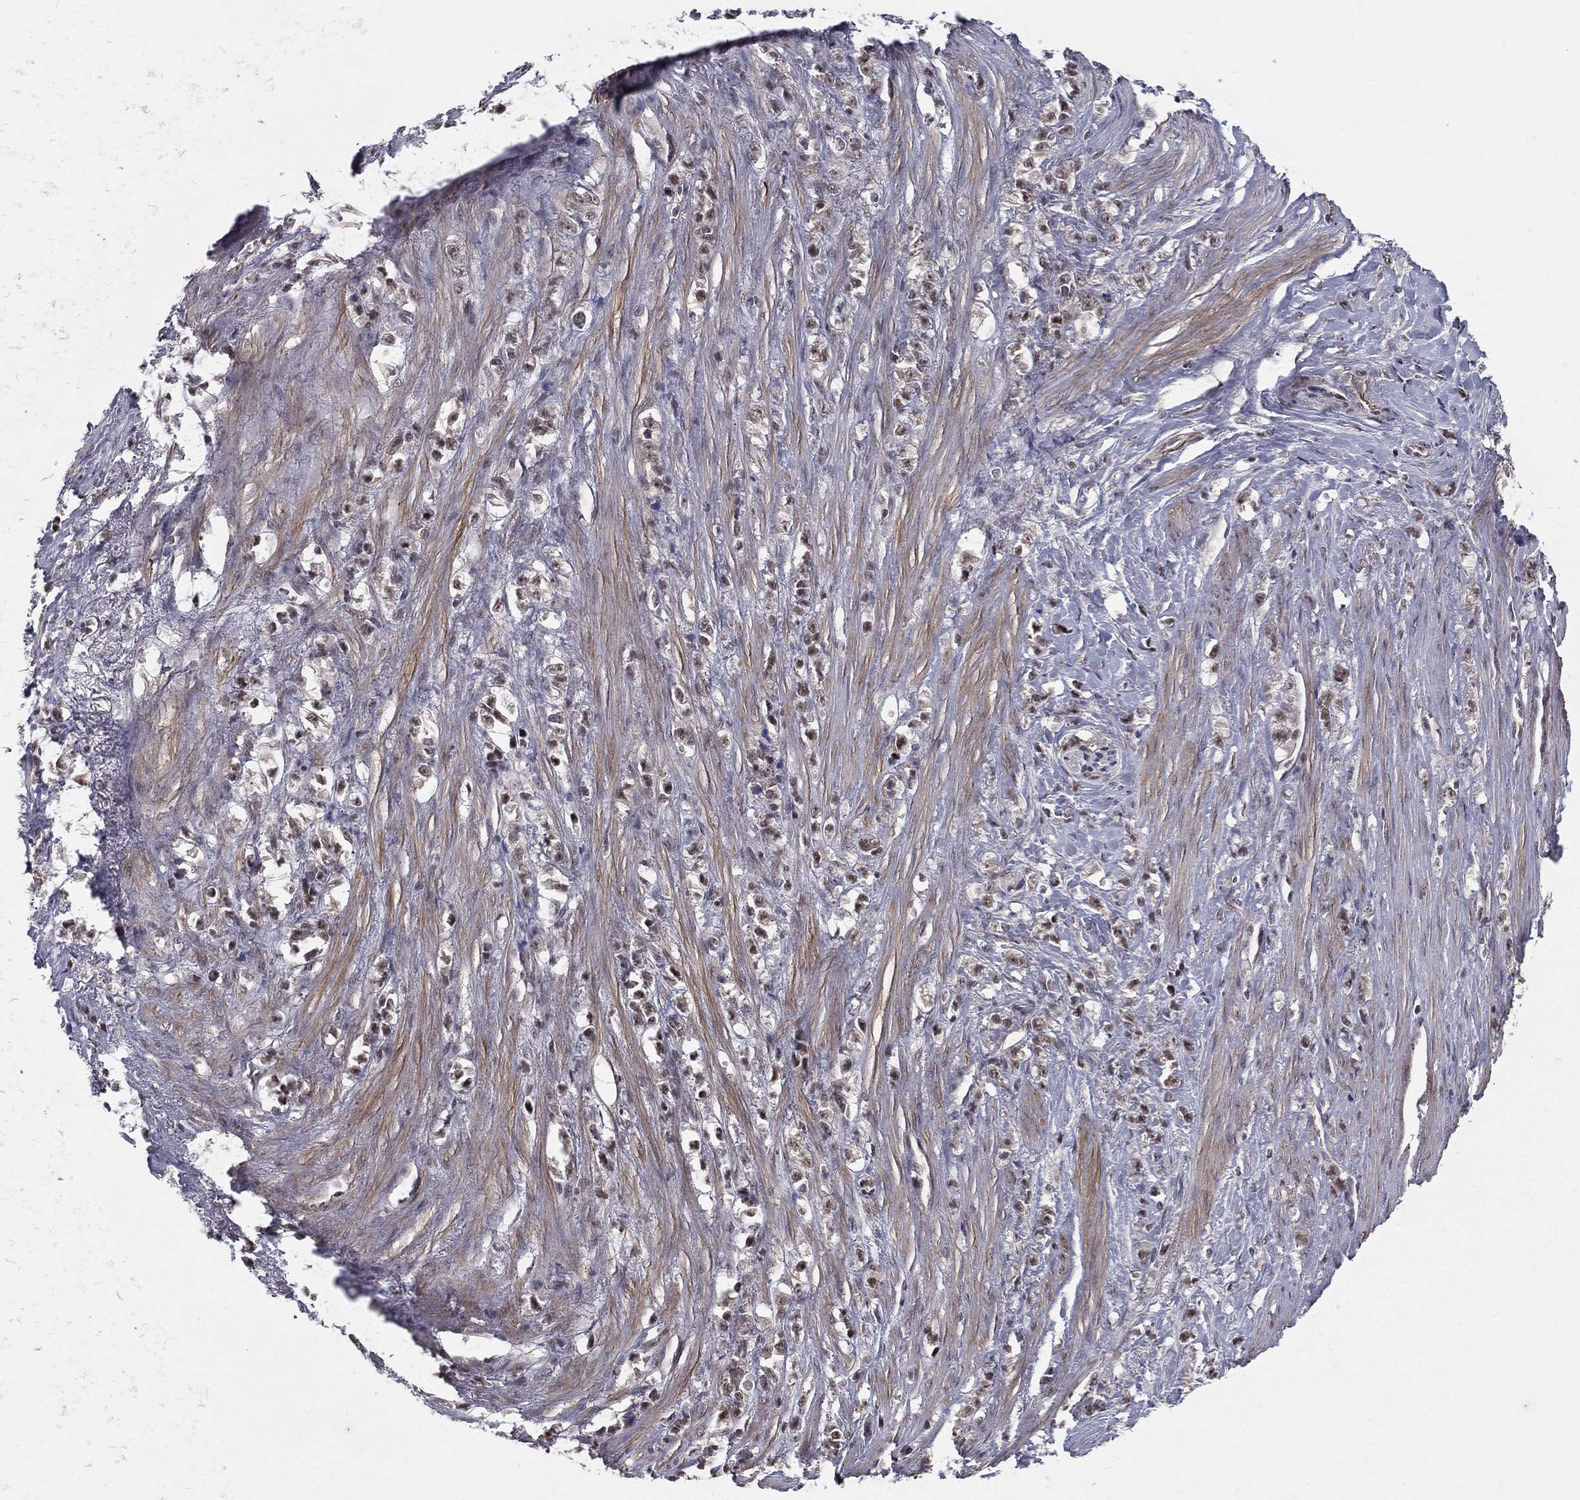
{"staining": {"intensity": "moderate", "quantity": "25%-75%", "location": "nuclear"}, "tissue": "stomach cancer", "cell_type": "Tumor cells", "image_type": "cancer", "snomed": [{"axis": "morphology", "description": "Adenocarcinoma, NOS"}, {"axis": "topography", "description": "Stomach, lower"}], "caption": "Adenocarcinoma (stomach) tissue shows moderate nuclear staining in about 25%-75% of tumor cells, visualized by immunohistochemistry.", "gene": "MORC2", "patient": {"sex": "male", "age": 88}}